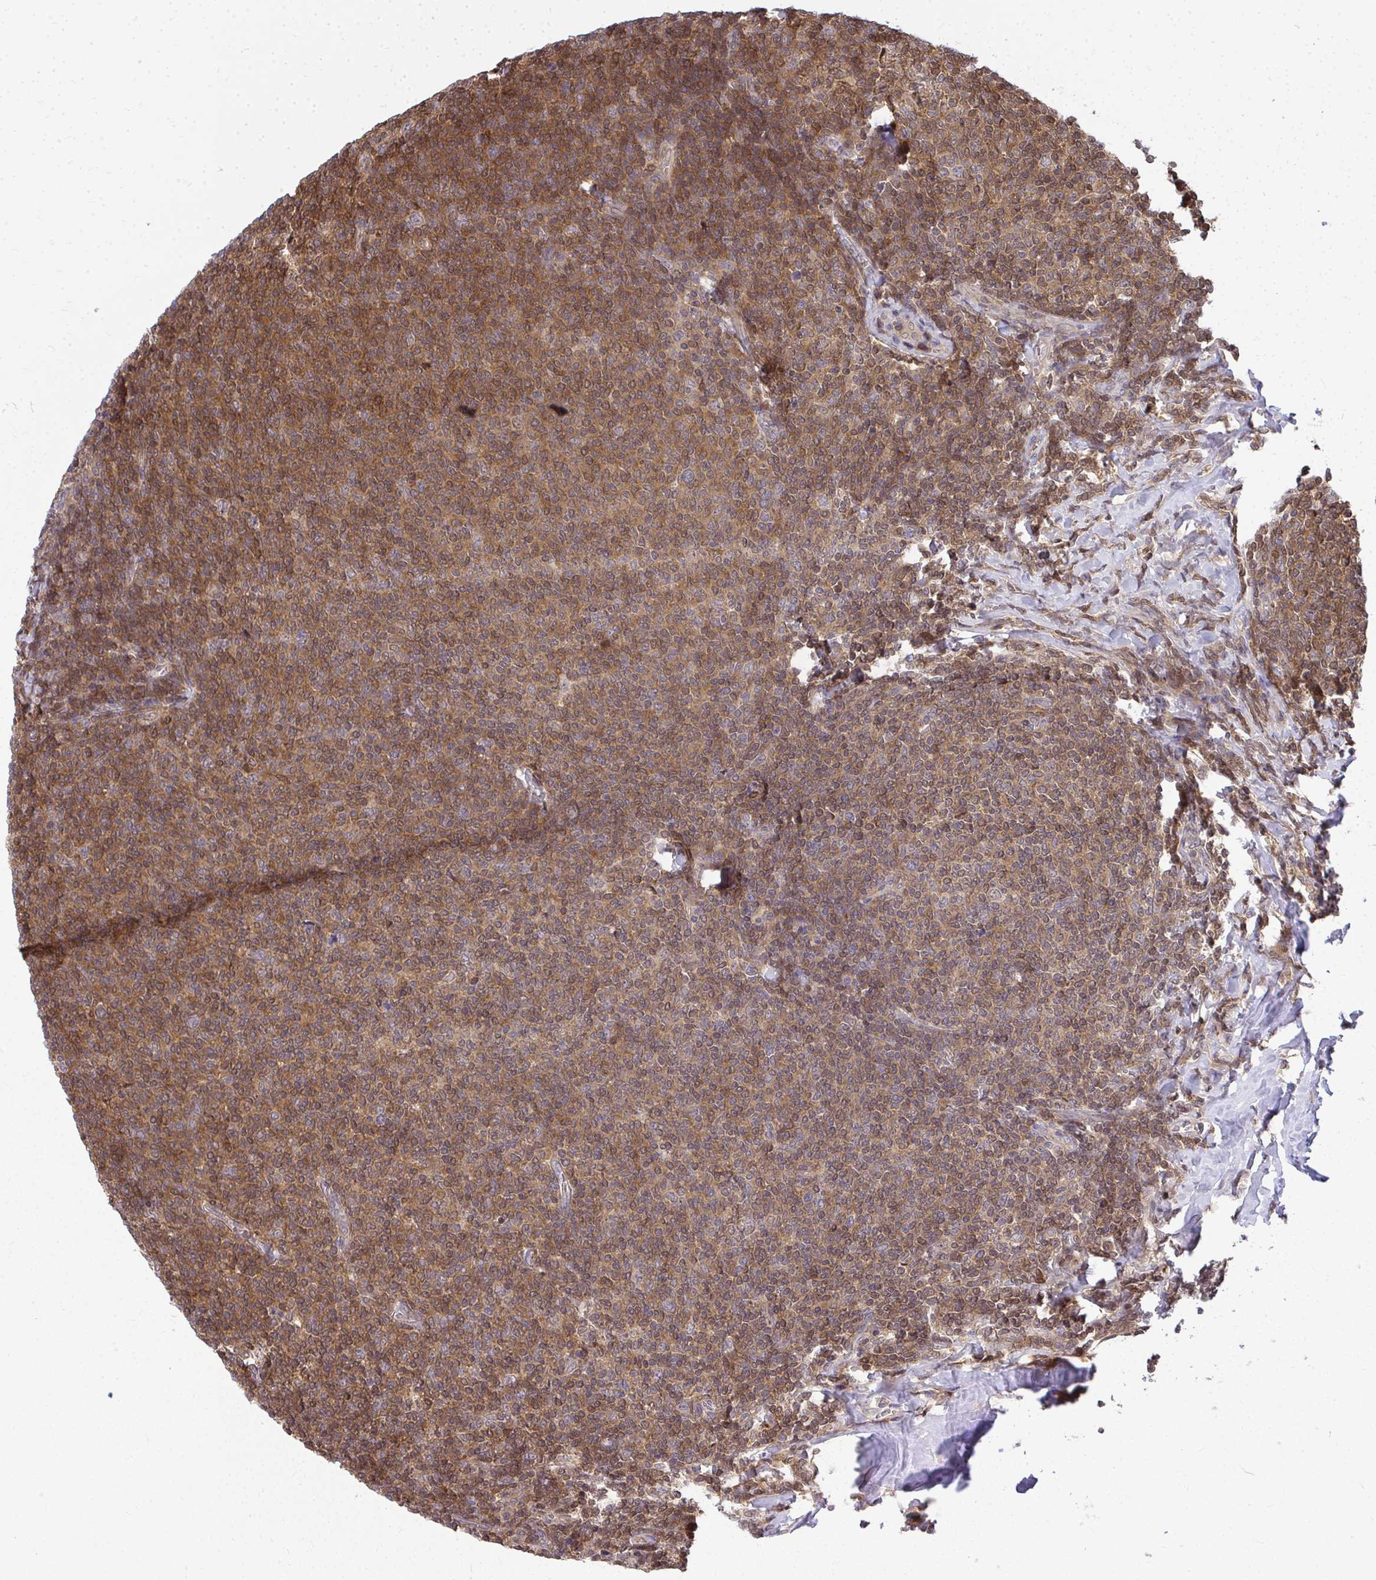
{"staining": {"intensity": "moderate", "quantity": ">75%", "location": "cytoplasmic/membranous"}, "tissue": "lymphoma", "cell_type": "Tumor cells", "image_type": "cancer", "snomed": [{"axis": "morphology", "description": "Malignant lymphoma, non-Hodgkin's type, Low grade"}, {"axis": "topography", "description": "Lymph node"}], "caption": "Immunohistochemical staining of human malignant lymphoma, non-Hodgkin's type (low-grade) exhibits medium levels of moderate cytoplasmic/membranous protein positivity in about >75% of tumor cells. The staining was performed using DAB to visualize the protein expression in brown, while the nuclei were stained in blue with hematoxylin (Magnification: 20x).", "gene": "HDHD2", "patient": {"sex": "male", "age": 52}}